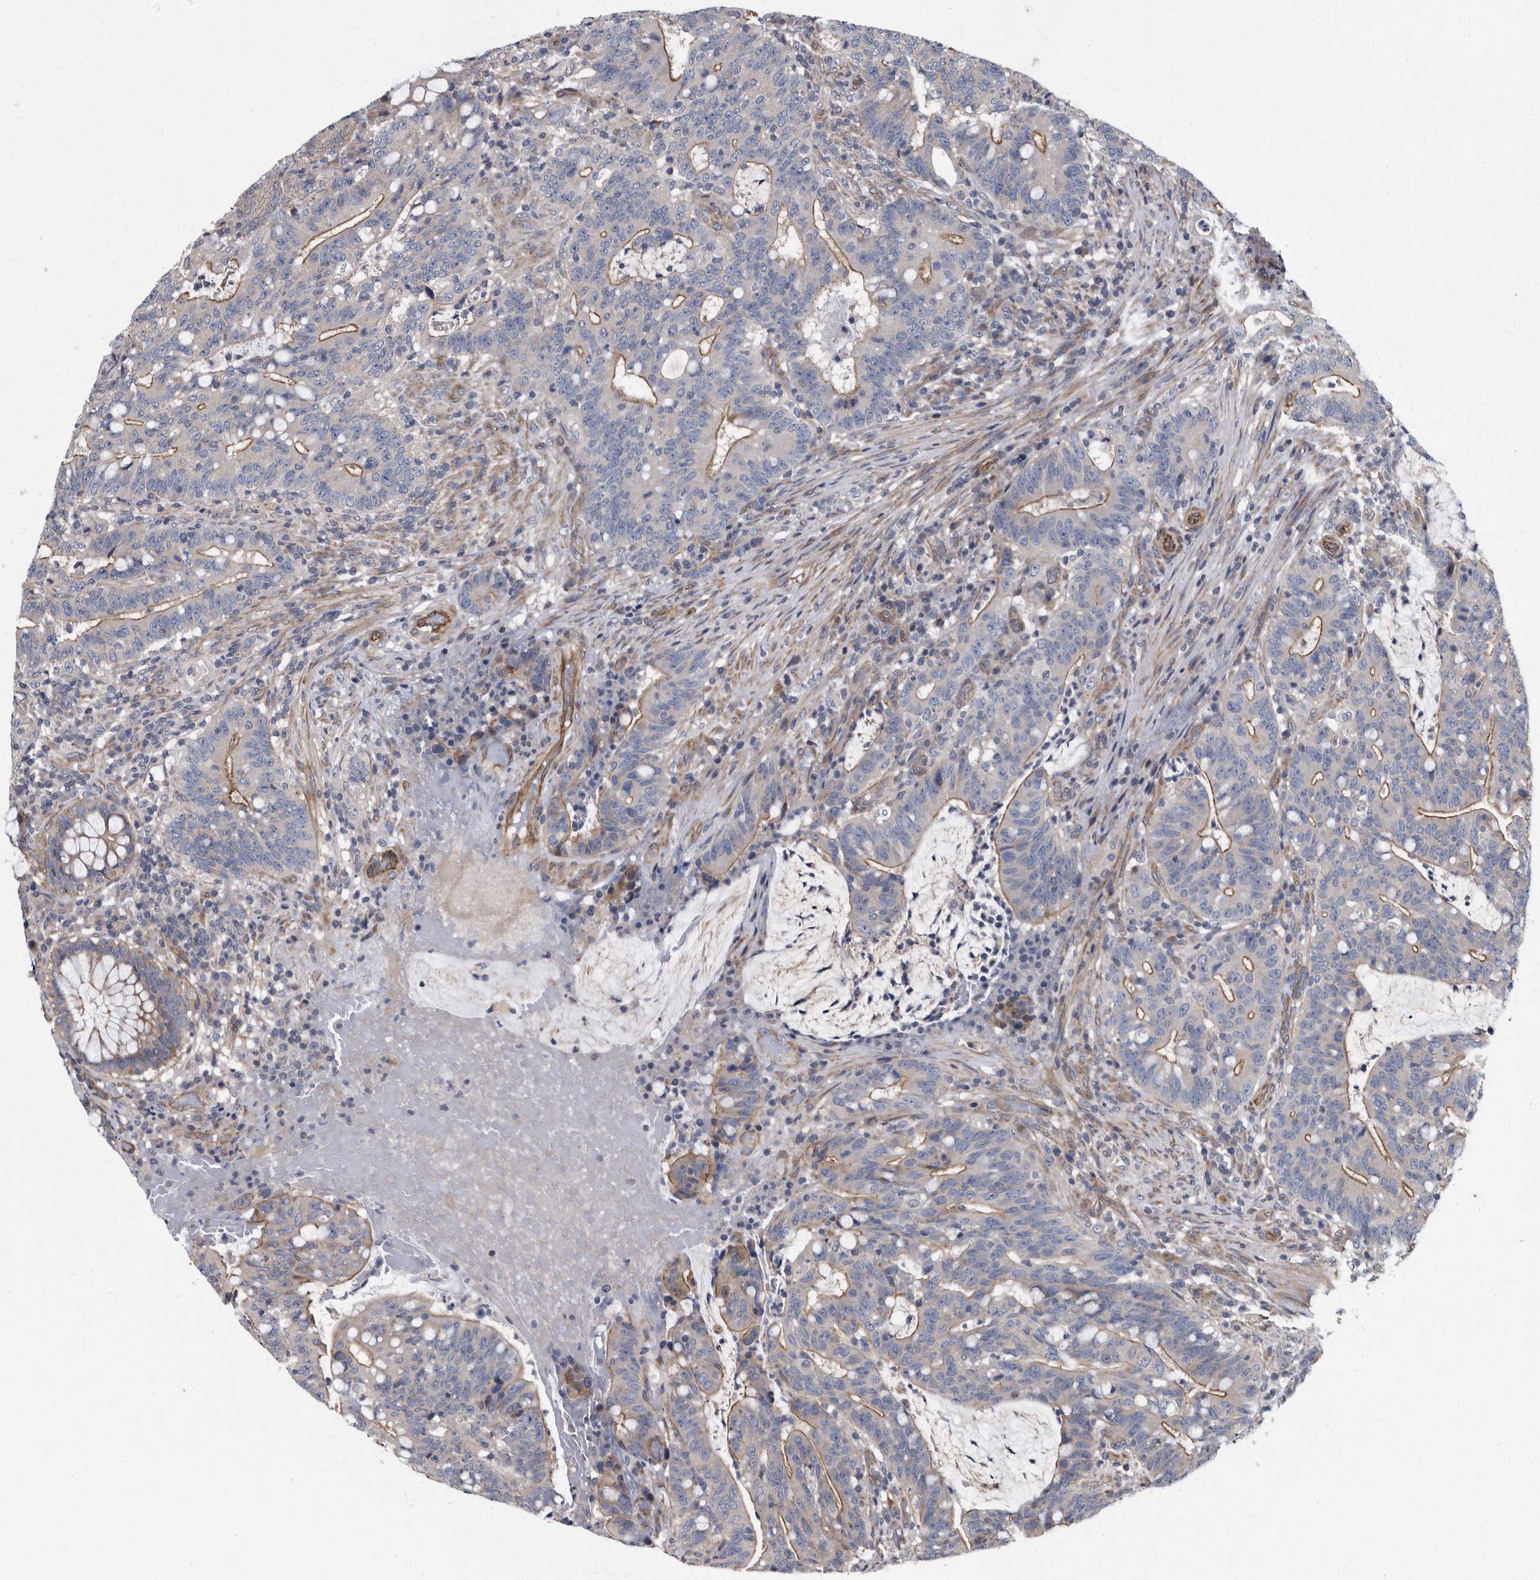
{"staining": {"intensity": "weak", "quantity": "<25%", "location": "cytoplasmic/membranous"}, "tissue": "colorectal cancer", "cell_type": "Tumor cells", "image_type": "cancer", "snomed": [{"axis": "morphology", "description": "Adenocarcinoma, NOS"}, {"axis": "topography", "description": "Colon"}], "caption": "Tumor cells are negative for protein expression in human colorectal cancer (adenocarcinoma).", "gene": "ARMCX1", "patient": {"sex": "female", "age": 66}}